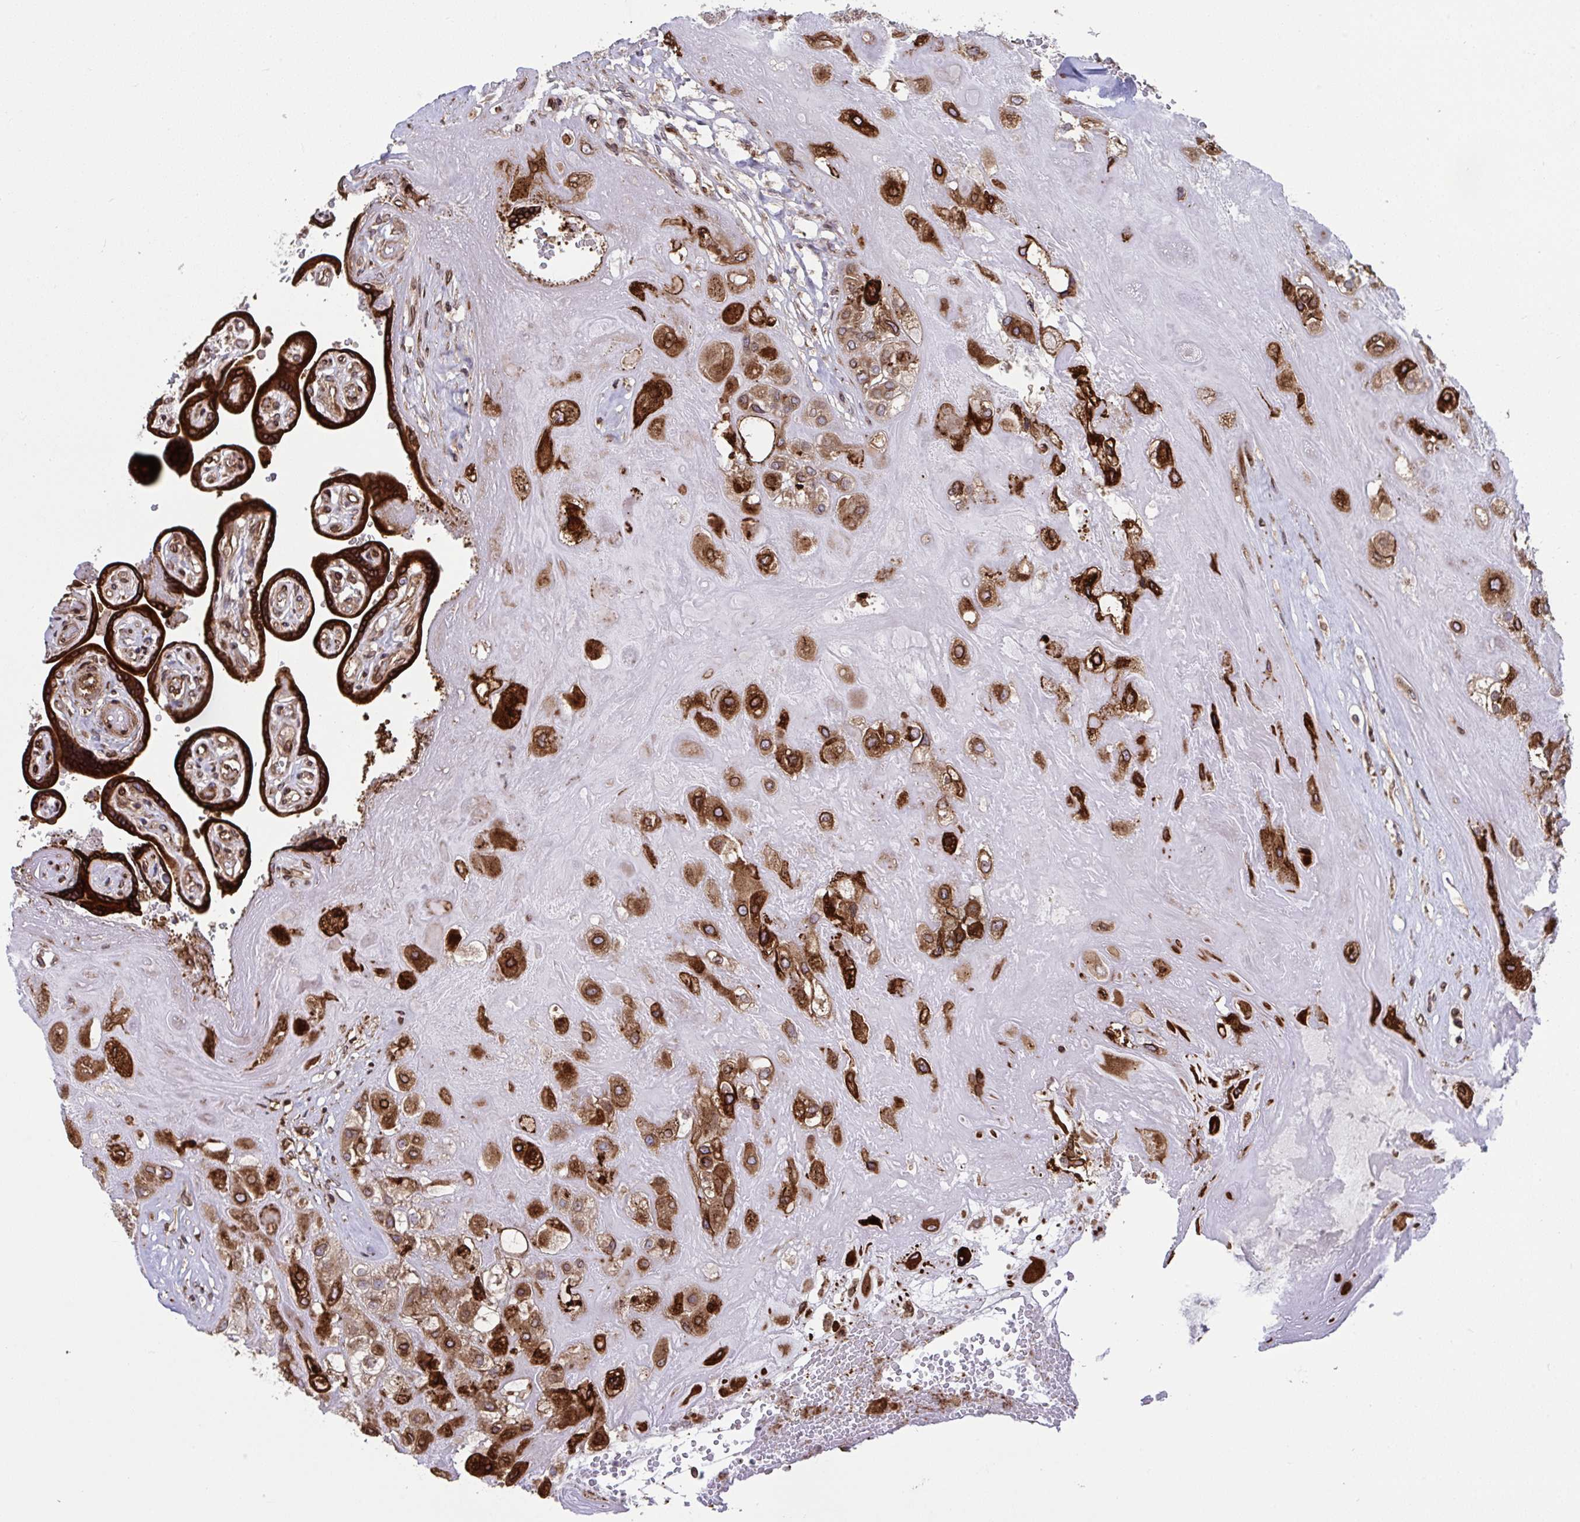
{"staining": {"intensity": "strong", "quantity": ">75%", "location": "cytoplasmic/membranous"}, "tissue": "placenta", "cell_type": "Decidual cells", "image_type": "normal", "snomed": [{"axis": "morphology", "description": "Normal tissue, NOS"}, {"axis": "topography", "description": "Placenta"}], "caption": "This is a photomicrograph of immunohistochemistry staining of benign placenta, which shows strong staining in the cytoplasmic/membranous of decidual cells.", "gene": "STIM2", "patient": {"sex": "female", "age": 32}}